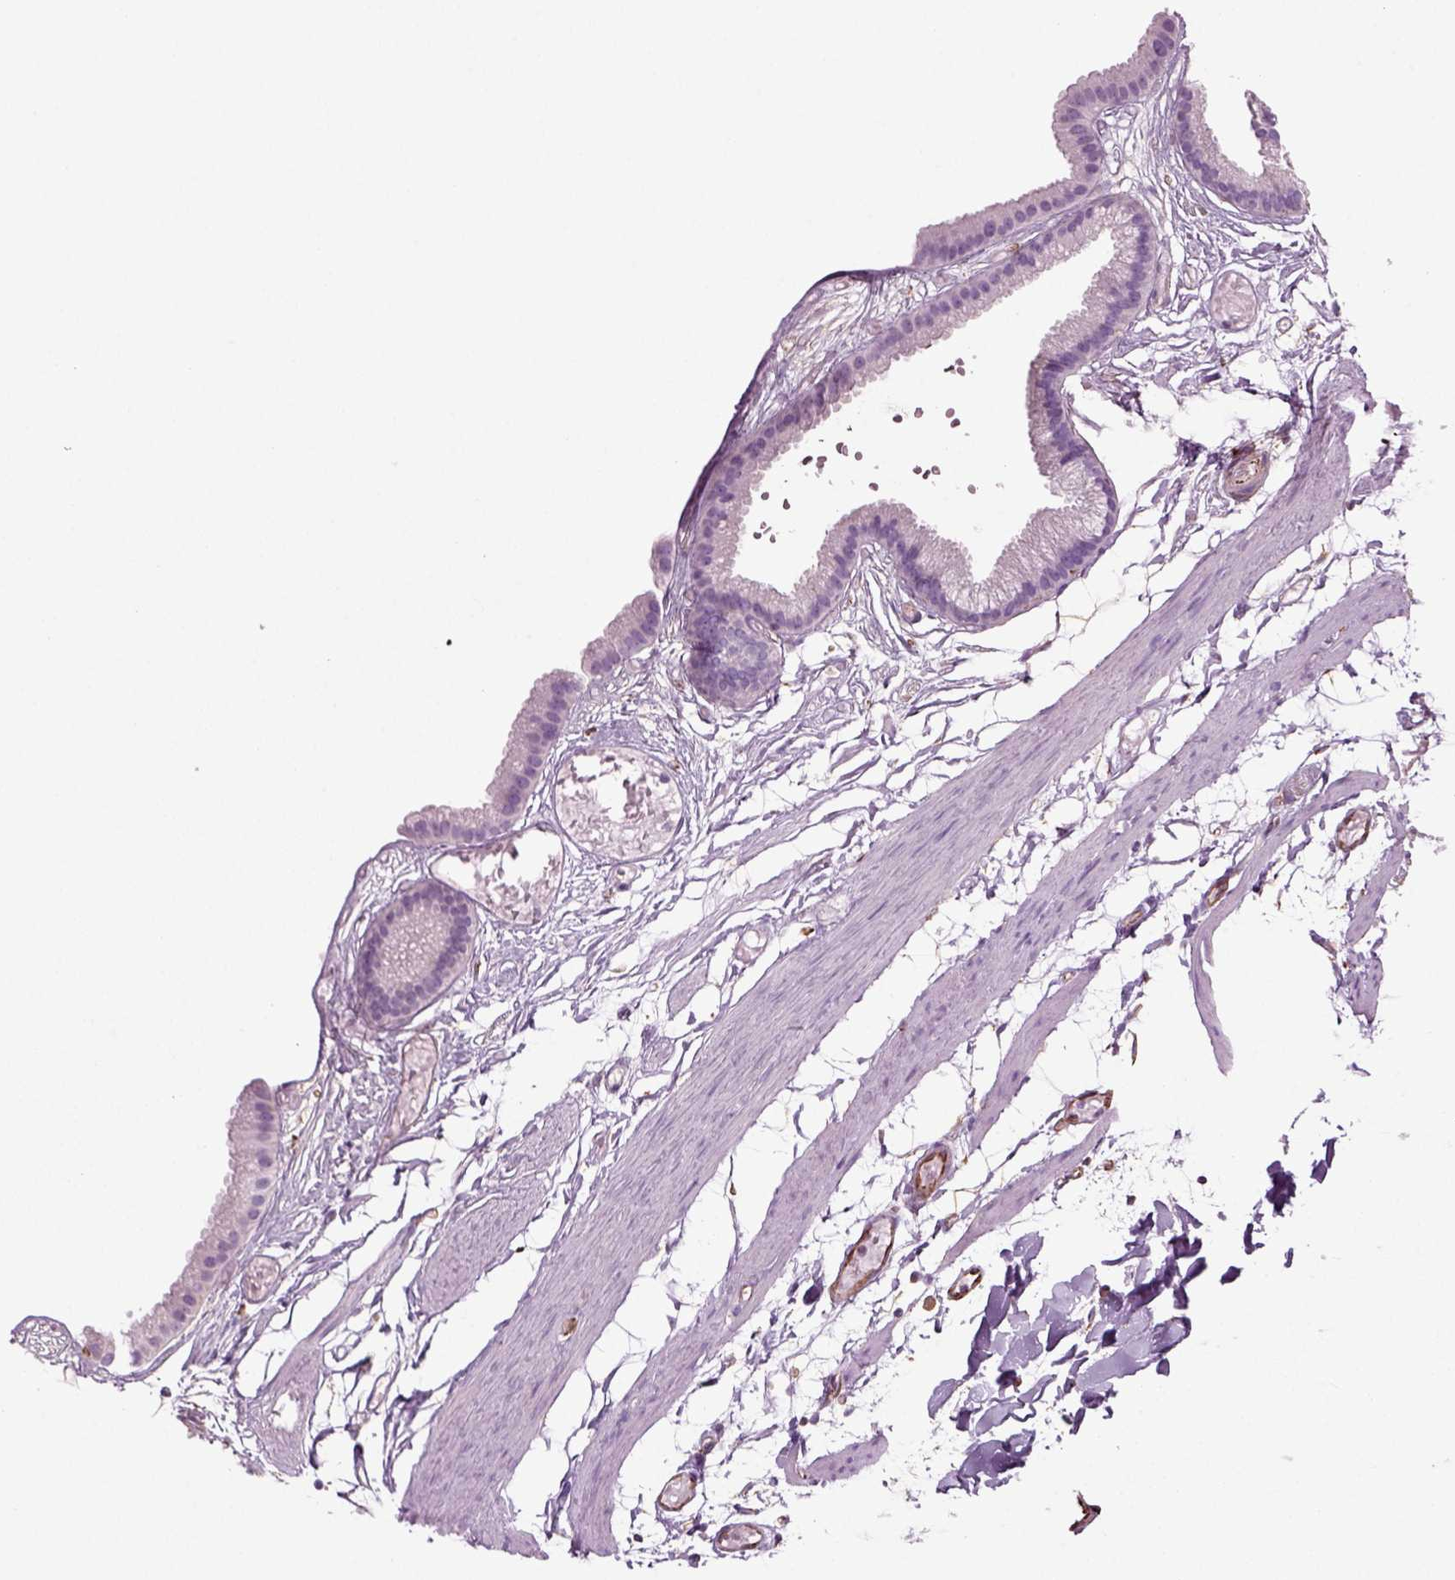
{"staining": {"intensity": "negative", "quantity": "none", "location": "none"}, "tissue": "gallbladder", "cell_type": "Glandular cells", "image_type": "normal", "snomed": [{"axis": "morphology", "description": "Normal tissue, NOS"}, {"axis": "topography", "description": "Gallbladder"}], "caption": "Image shows no significant protein staining in glandular cells of unremarkable gallbladder. Nuclei are stained in blue.", "gene": "ACER3", "patient": {"sex": "female", "age": 45}}